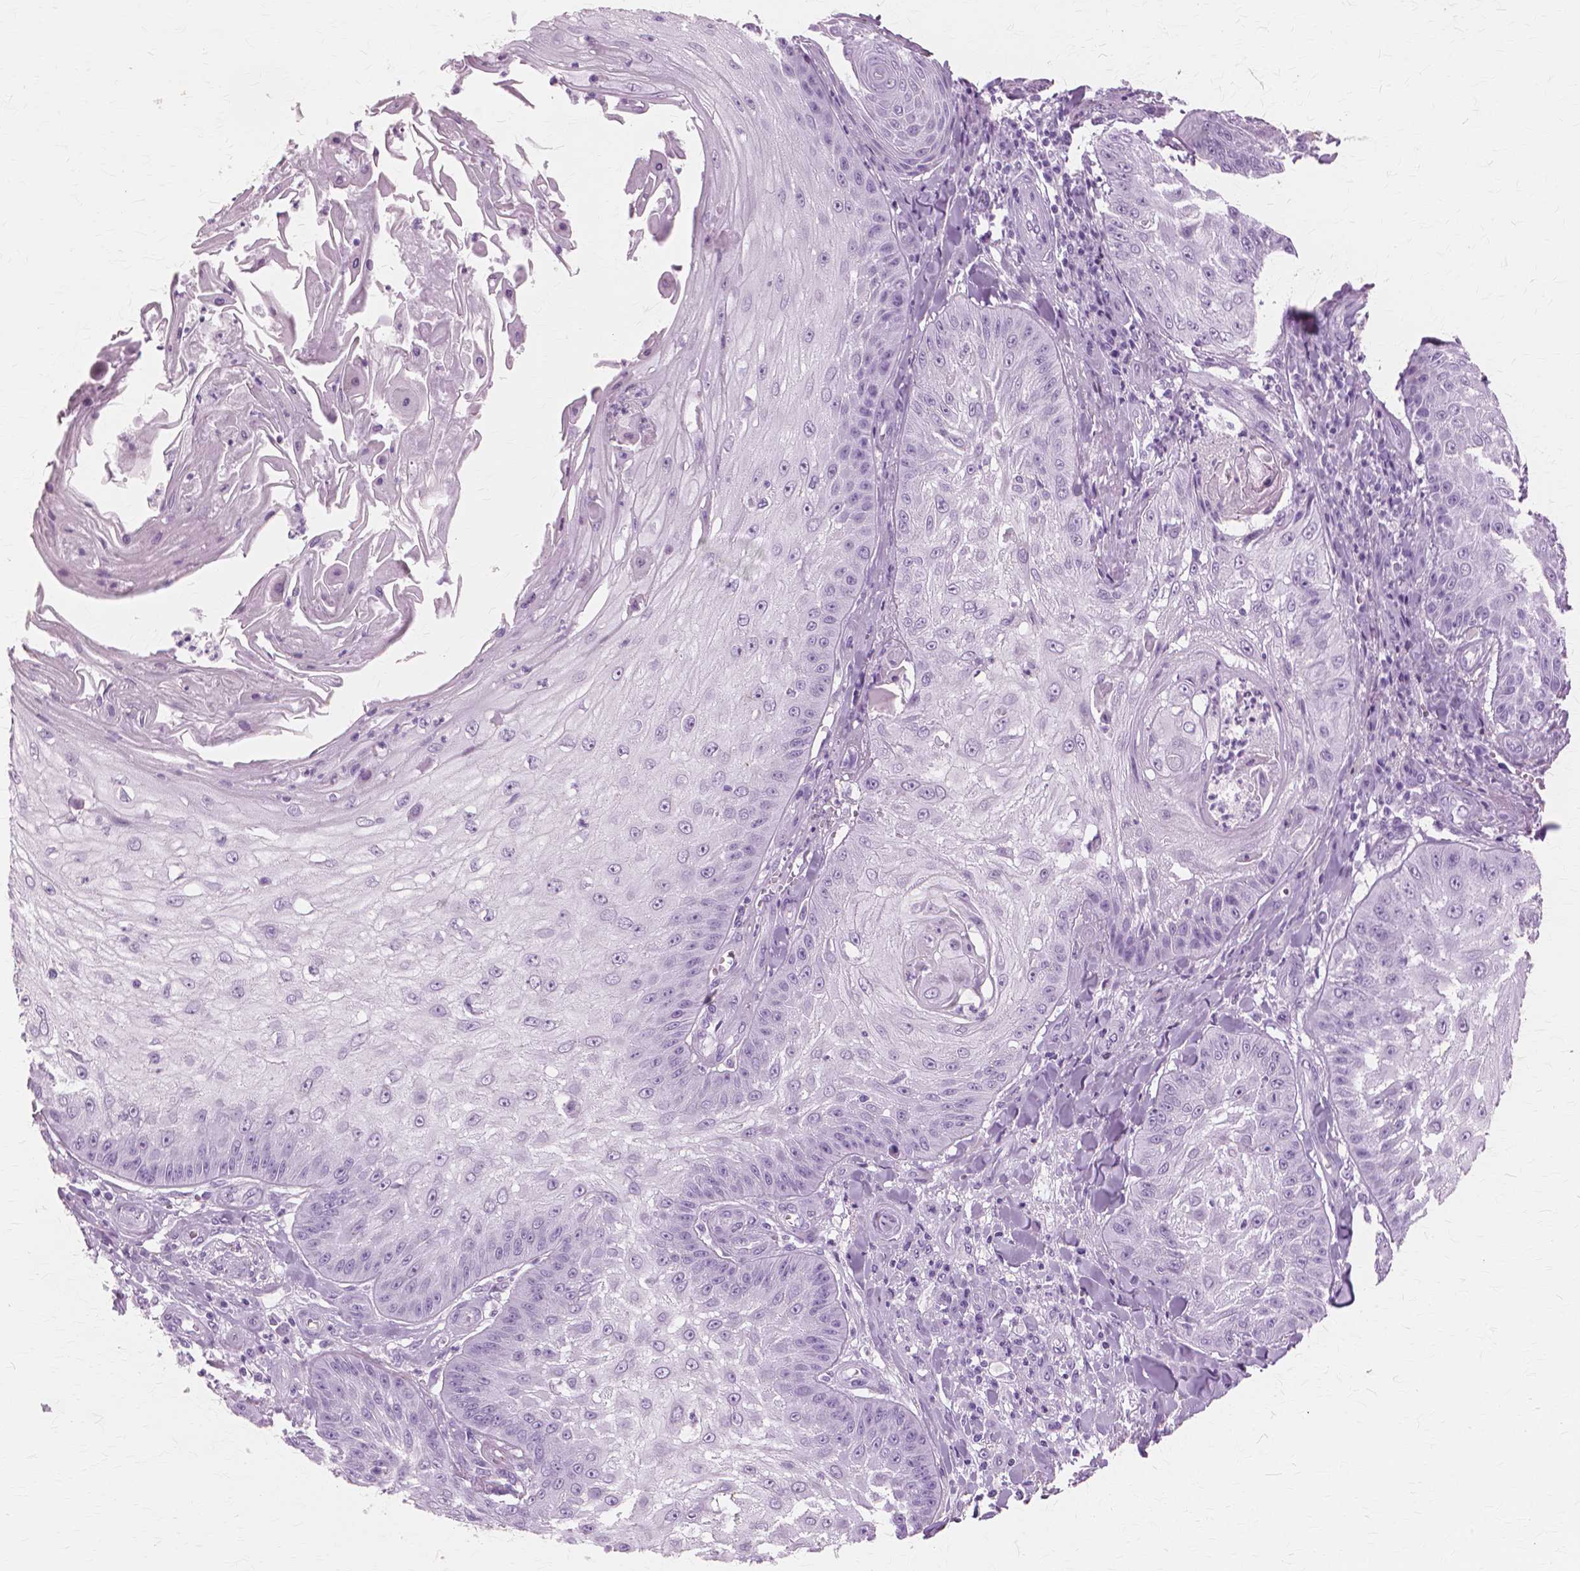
{"staining": {"intensity": "negative", "quantity": "none", "location": "none"}, "tissue": "skin cancer", "cell_type": "Tumor cells", "image_type": "cancer", "snomed": [{"axis": "morphology", "description": "Squamous cell carcinoma, NOS"}, {"axis": "topography", "description": "Skin"}], "caption": "Tumor cells show no significant expression in squamous cell carcinoma (skin).", "gene": "SFTPD", "patient": {"sex": "male", "age": 70}}